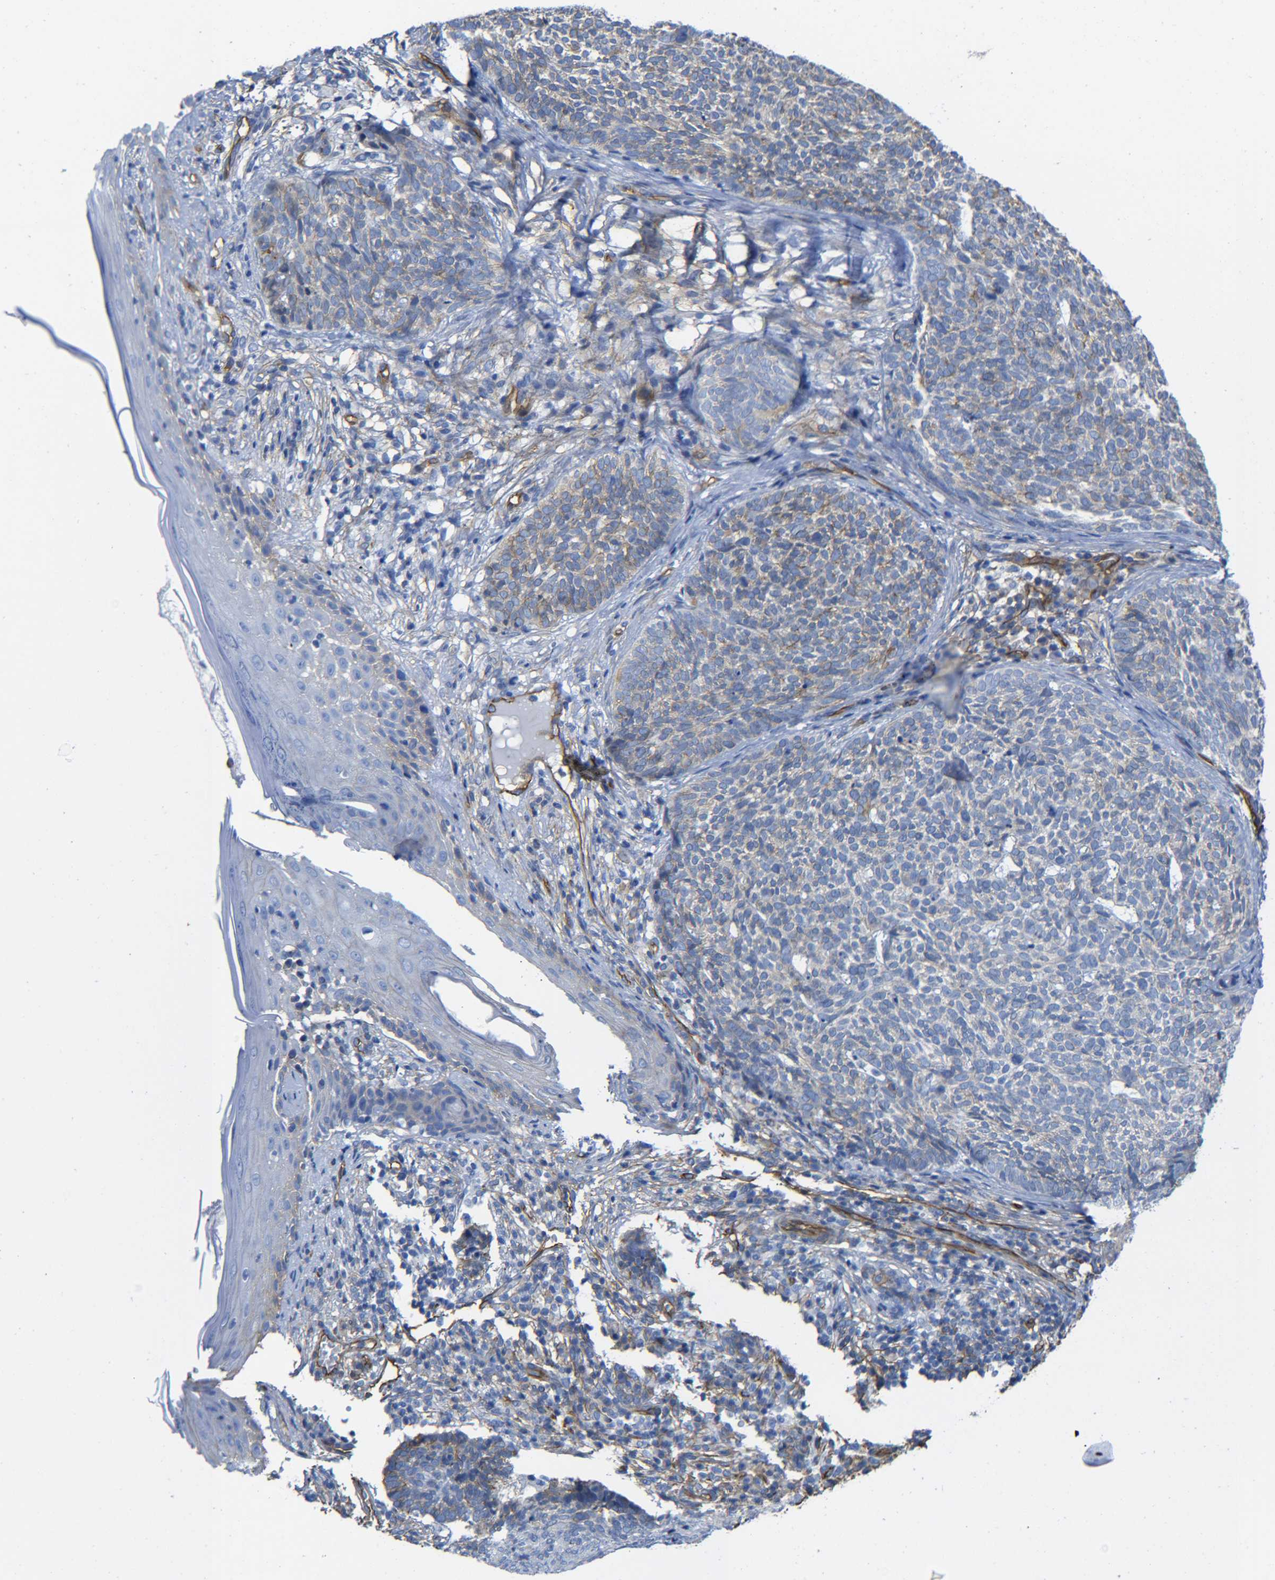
{"staining": {"intensity": "weak", "quantity": ">75%", "location": "cytoplasmic/membranous"}, "tissue": "skin cancer", "cell_type": "Tumor cells", "image_type": "cancer", "snomed": [{"axis": "morphology", "description": "Basal cell carcinoma"}, {"axis": "topography", "description": "Skin"}], "caption": "DAB (3,3'-diaminobenzidine) immunohistochemical staining of human skin cancer (basal cell carcinoma) shows weak cytoplasmic/membranous protein staining in about >75% of tumor cells. Using DAB (brown) and hematoxylin (blue) stains, captured at high magnification using brightfield microscopy.", "gene": "SPTBN1", "patient": {"sex": "female", "age": 84}}